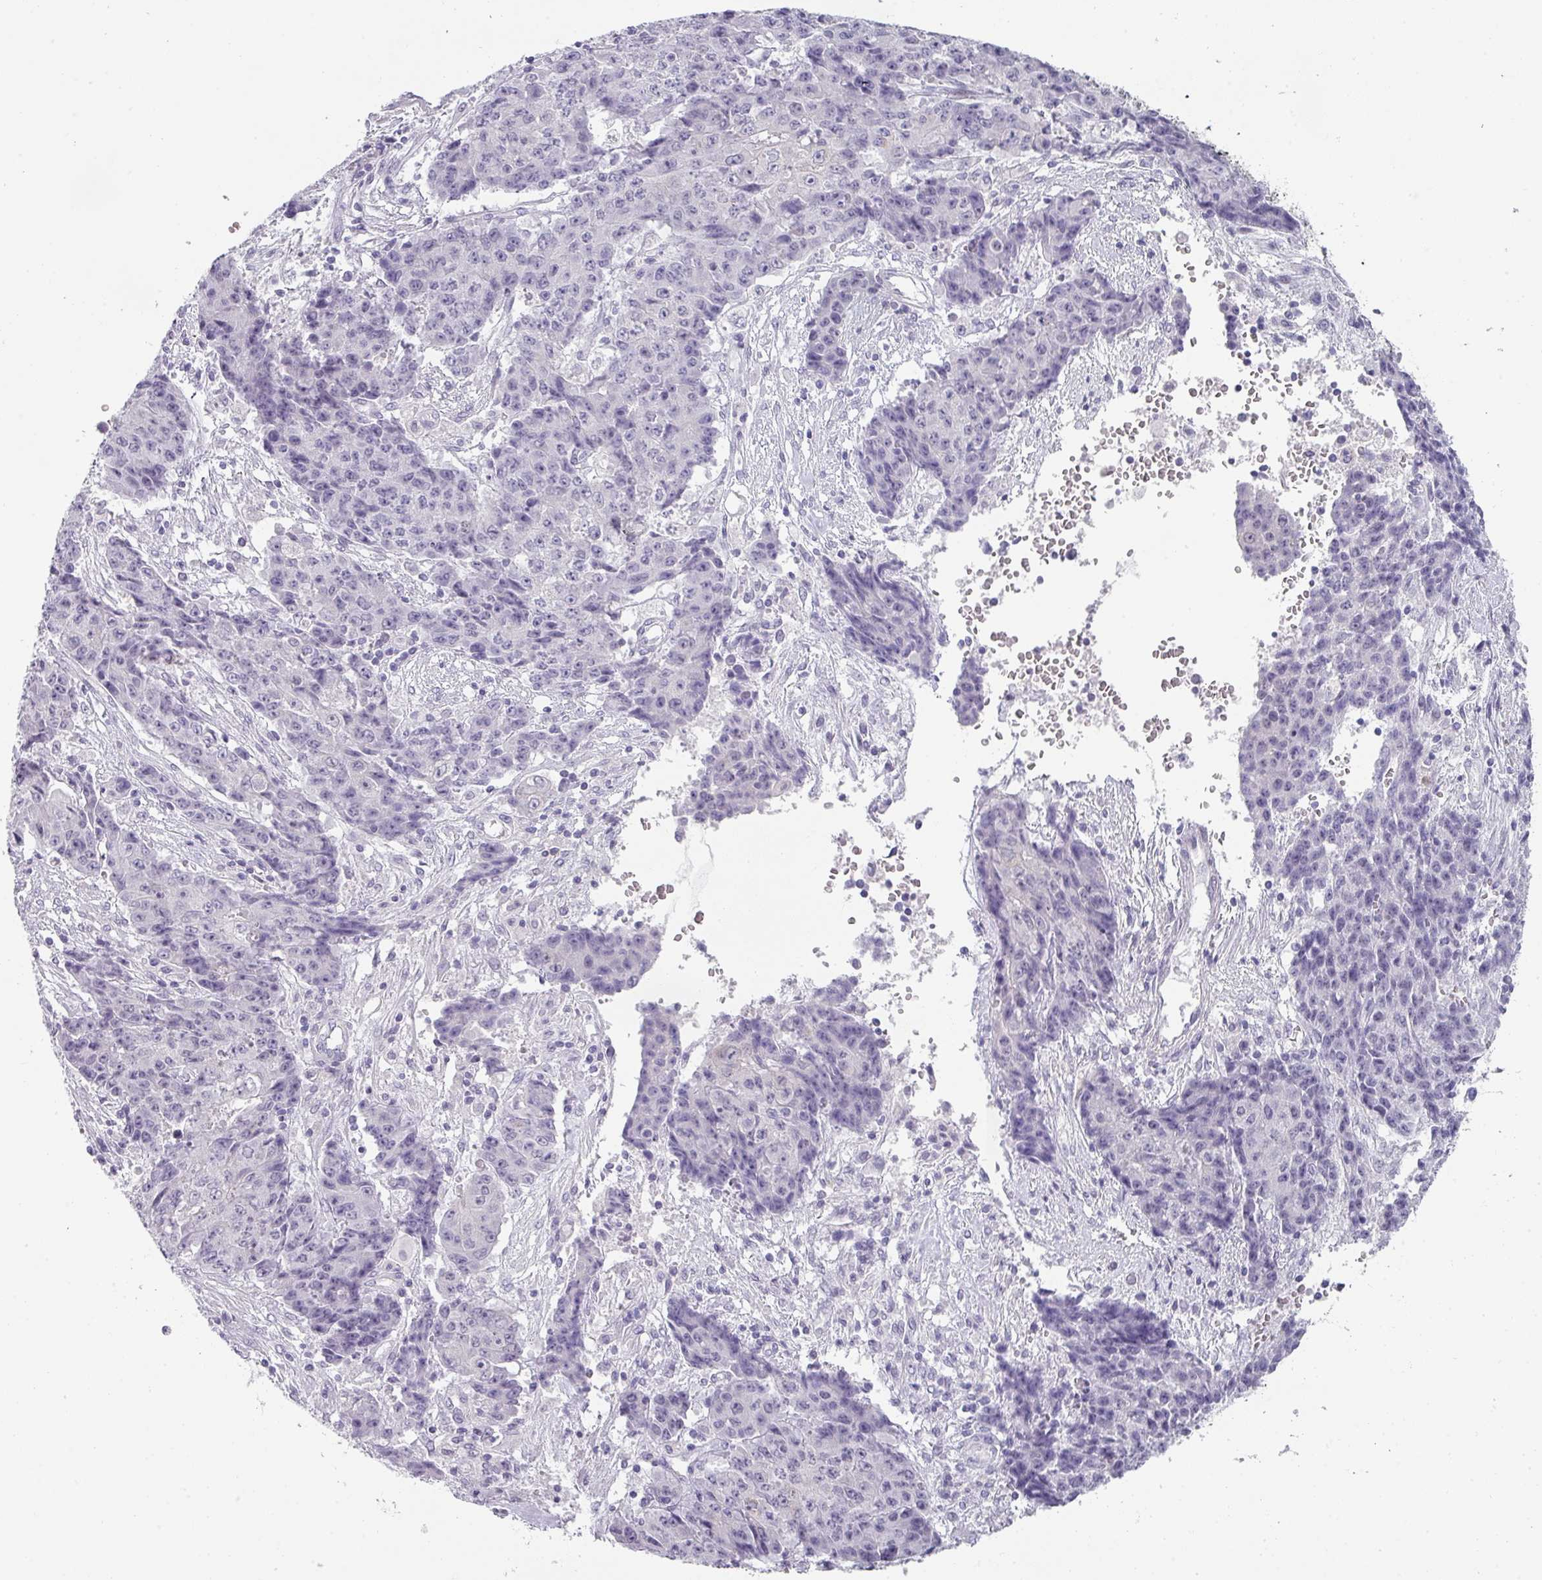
{"staining": {"intensity": "negative", "quantity": "none", "location": "none"}, "tissue": "ovarian cancer", "cell_type": "Tumor cells", "image_type": "cancer", "snomed": [{"axis": "morphology", "description": "Carcinoma, endometroid"}, {"axis": "topography", "description": "Ovary"}], "caption": "IHC of human ovarian endometroid carcinoma shows no positivity in tumor cells.", "gene": "BTLA", "patient": {"sex": "female", "age": 42}}